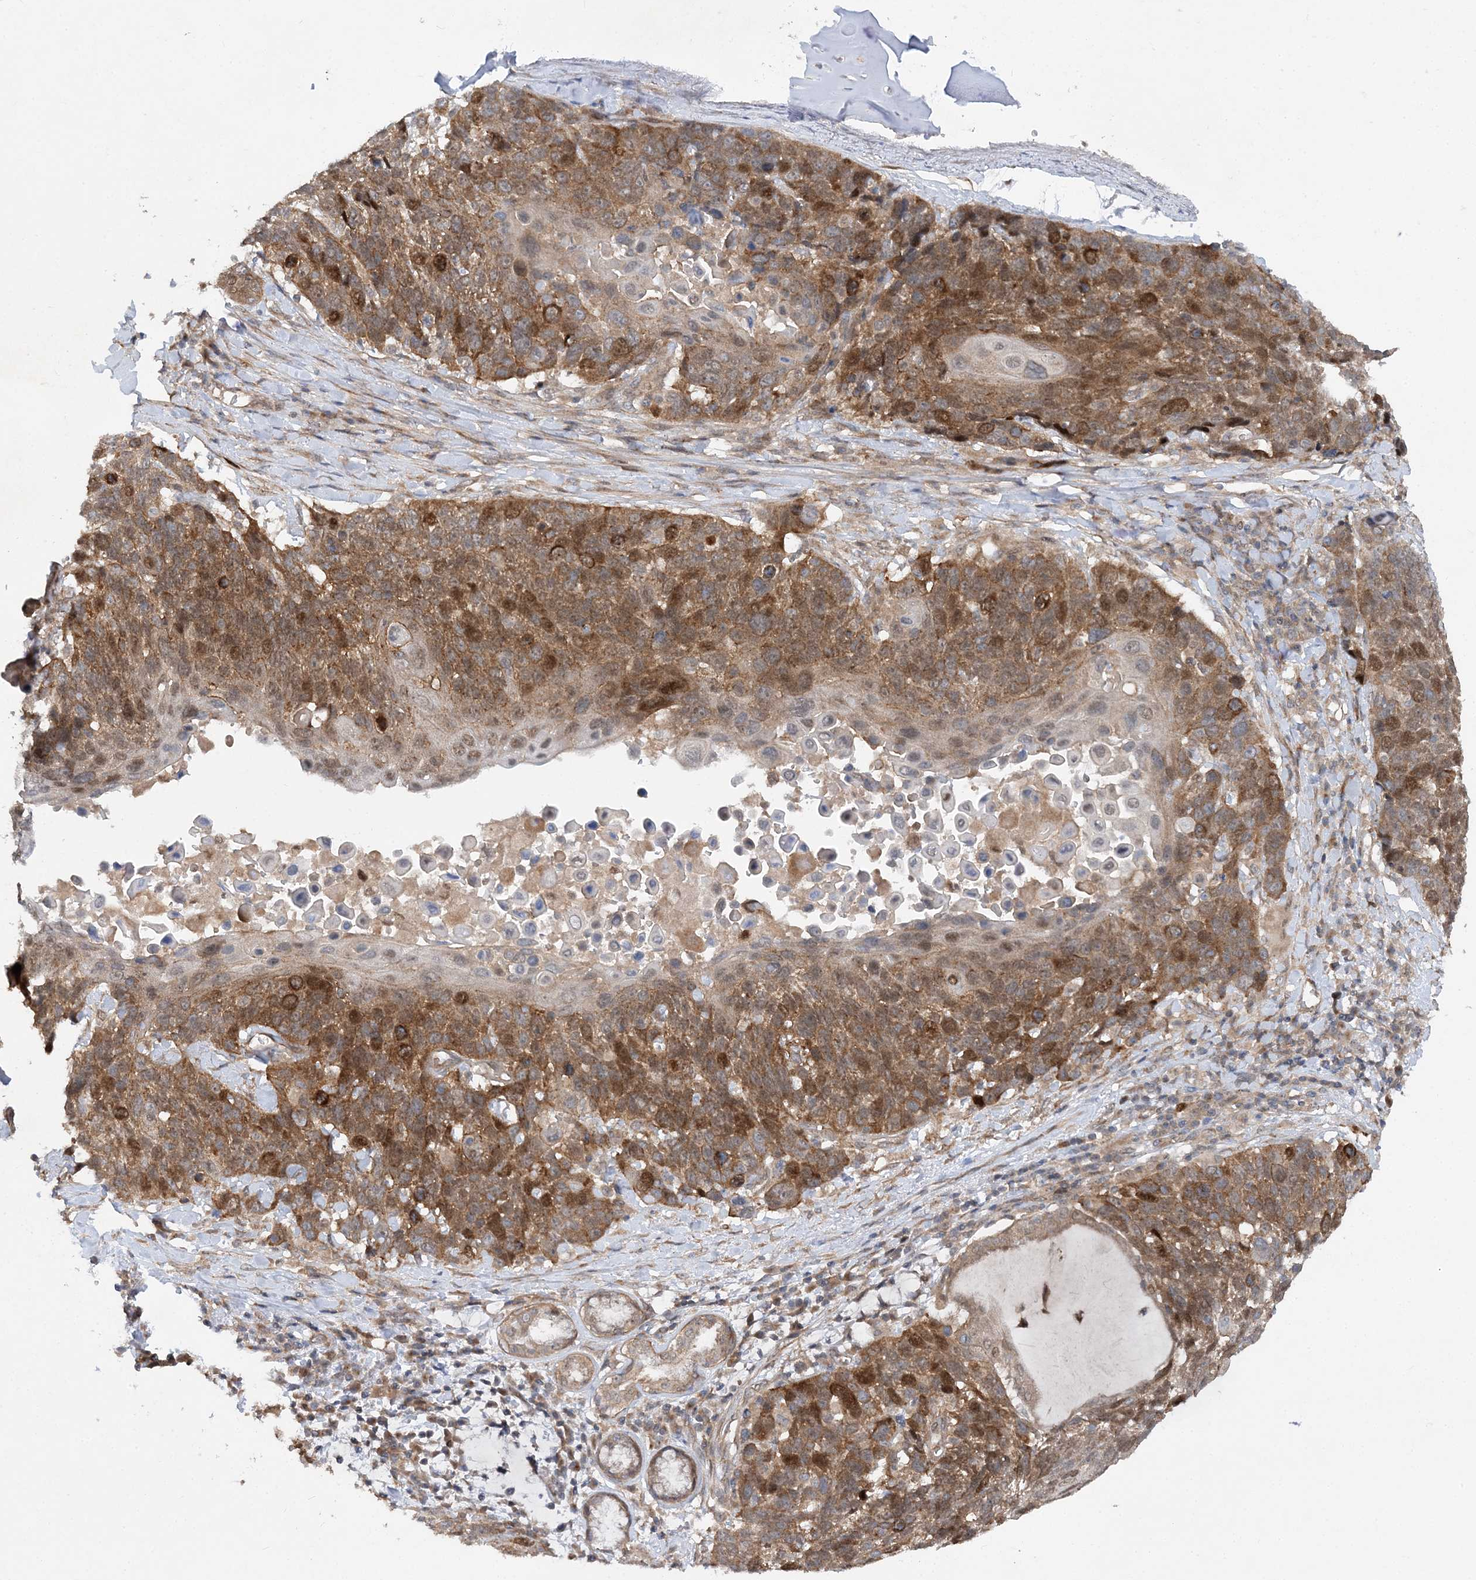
{"staining": {"intensity": "moderate", "quantity": ">75%", "location": "cytoplasmic/membranous,nuclear"}, "tissue": "lung cancer", "cell_type": "Tumor cells", "image_type": "cancer", "snomed": [{"axis": "morphology", "description": "Squamous cell carcinoma, NOS"}, {"axis": "topography", "description": "Lung"}], "caption": "Immunohistochemistry micrograph of human lung cancer stained for a protein (brown), which demonstrates medium levels of moderate cytoplasmic/membranous and nuclear positivity in approximately >75% of tumor cells.", "gene": "MXI1", "patient": {"sex": "male", "age": 66}}